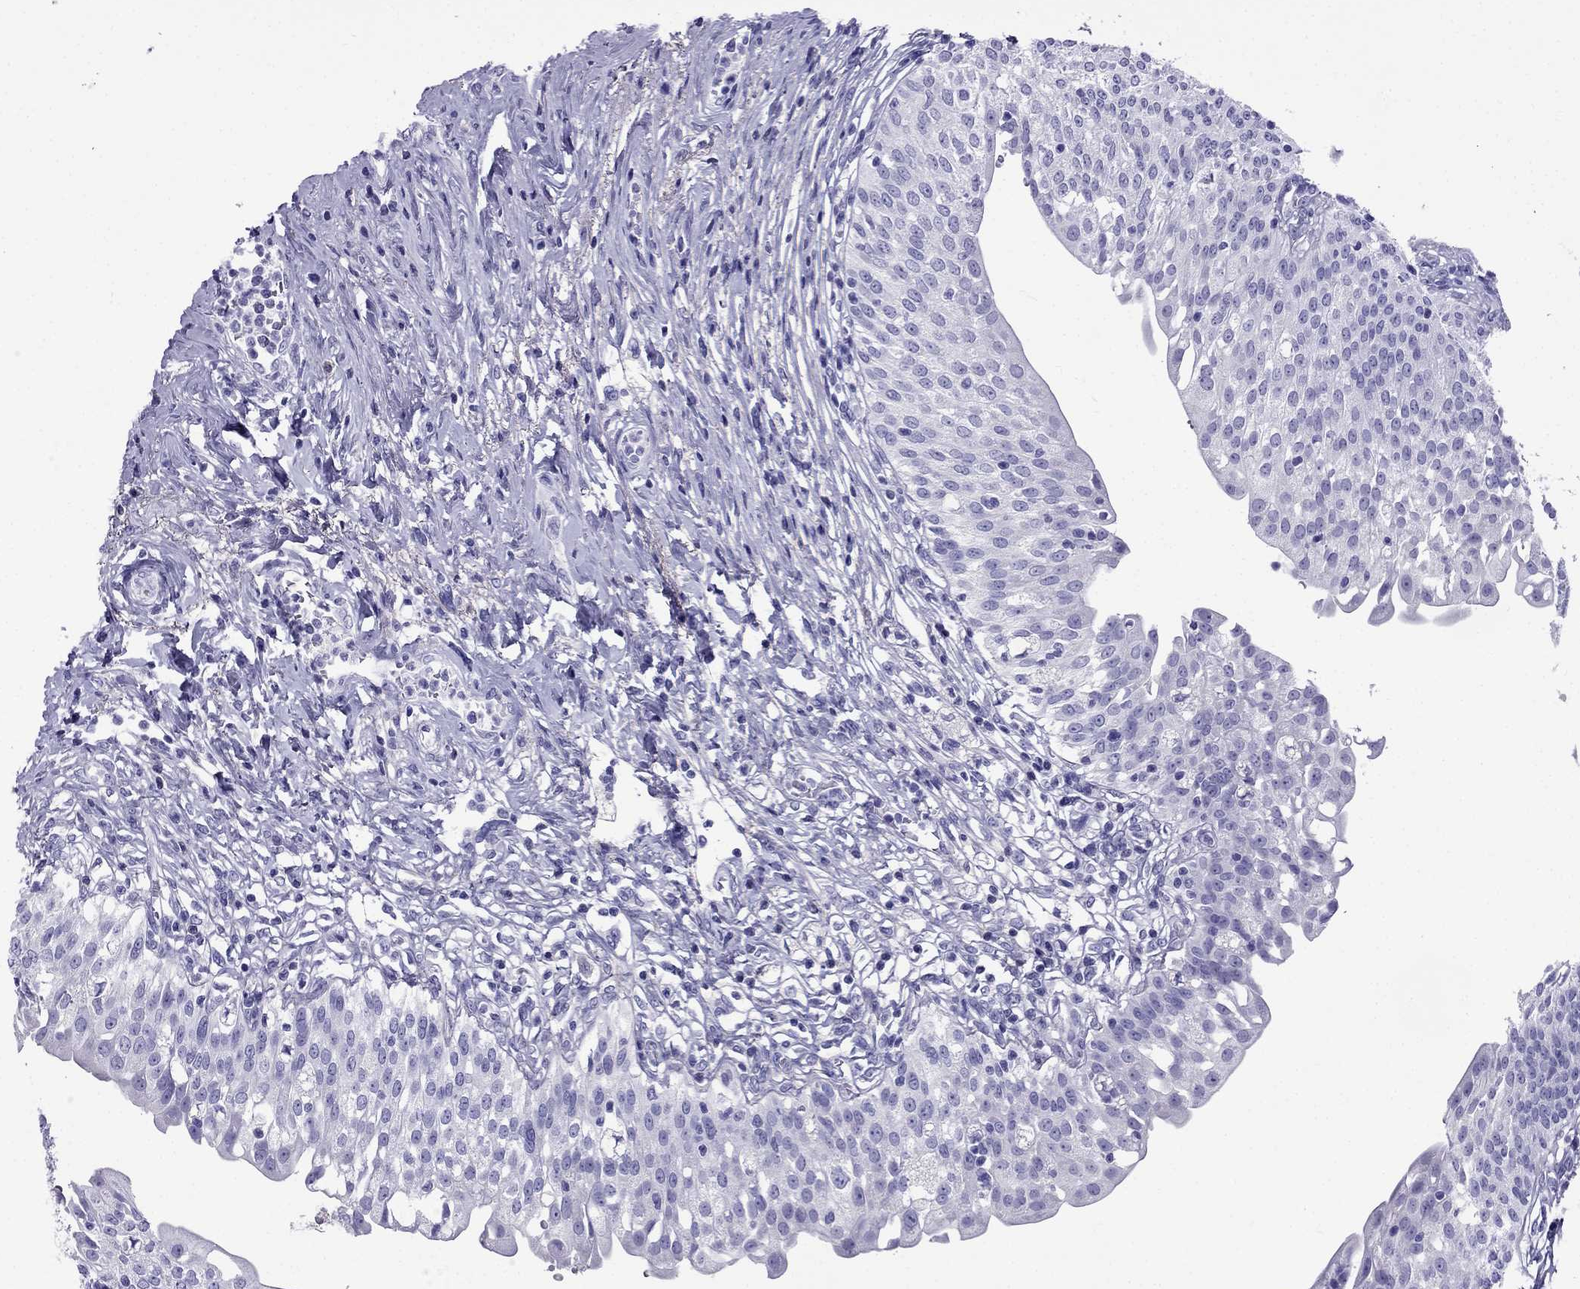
{"staining": {"intensity": "negative", "quantity": "none", "location": "none"}, "tissue": "urinary bladder", "cell_type": "Urothelial cells", "image_type": "normal", "snomed": [{"axis": "morphology", "description": "Normal tissue, NOS"}, {"axis": "topography", "description": "Urinary bladder"}], "caption": "IHC histopathology image of unremarkable urinary bladder: urinary bladder stained with DAB (3,3'-diaminobenzidine) exhibits no significant protein positivity in urothelial cells. The staining was performed using DAB to visualize the protein expression in brown, while the nuclei were stained in blue with hematoxylin (Magnification: 20x).", "gene": "ARR3", "patient": {"sex": "male", "age": 76}}